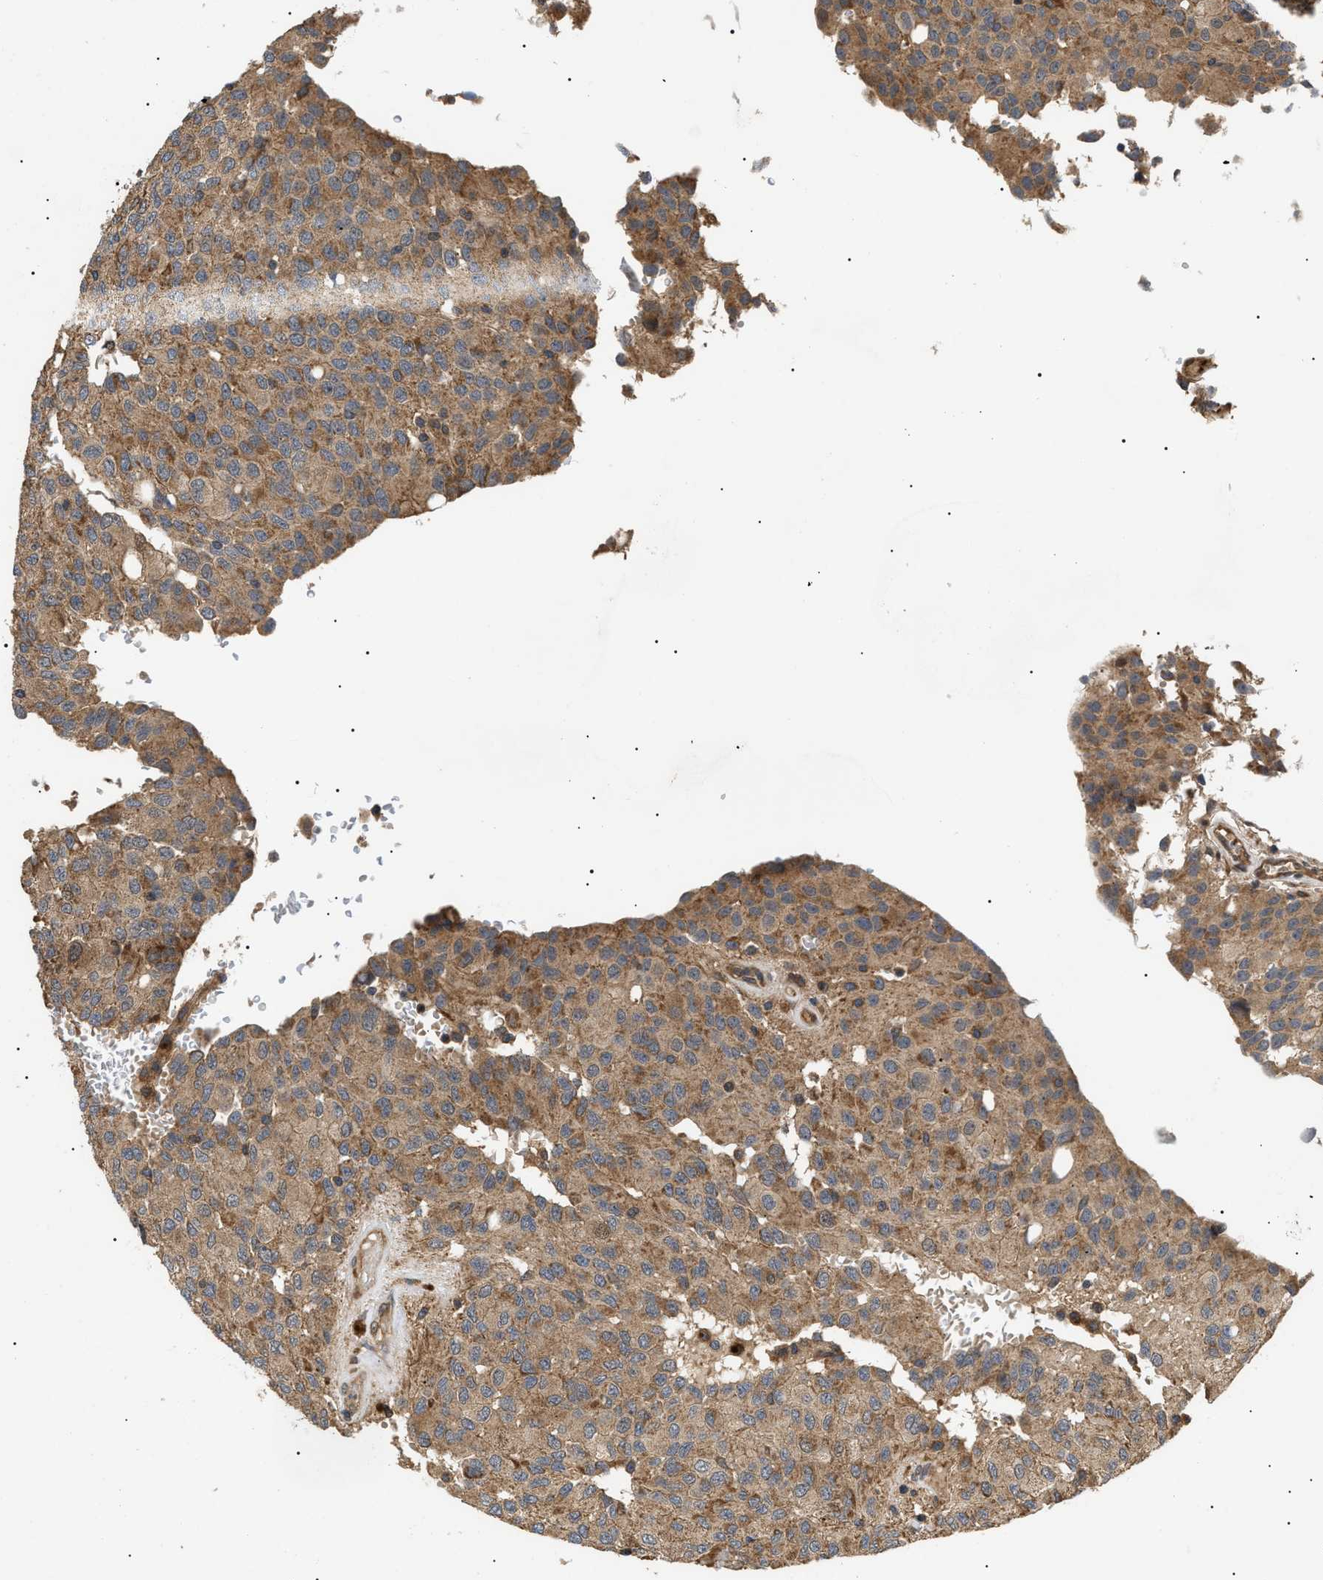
{"staining": {"intensity": "moderate", "quantity": ">75%", "location": "cytoplasmic/membranous"}, "tissue": "glioma", "cell_type": "Tumor cells", "image_type": "cancer", "snomed": [{"axis": "morphology", "description": "Glioma, malignant, High grade"}, {"axis": "topography", "description": "Brain"}], "caption": "High-magnification brightfield microscopy of glioma stained with DAB (3,3'-diaminobenzidine) (brown) and counterstained with hematoxylin (blue). tumor cells exhibit moderate cytoplasmic/membranous positivity is seen in approximately>75% of cells.", "gene": "ASTL", "patient": {"sex": "male", "age": 32}}